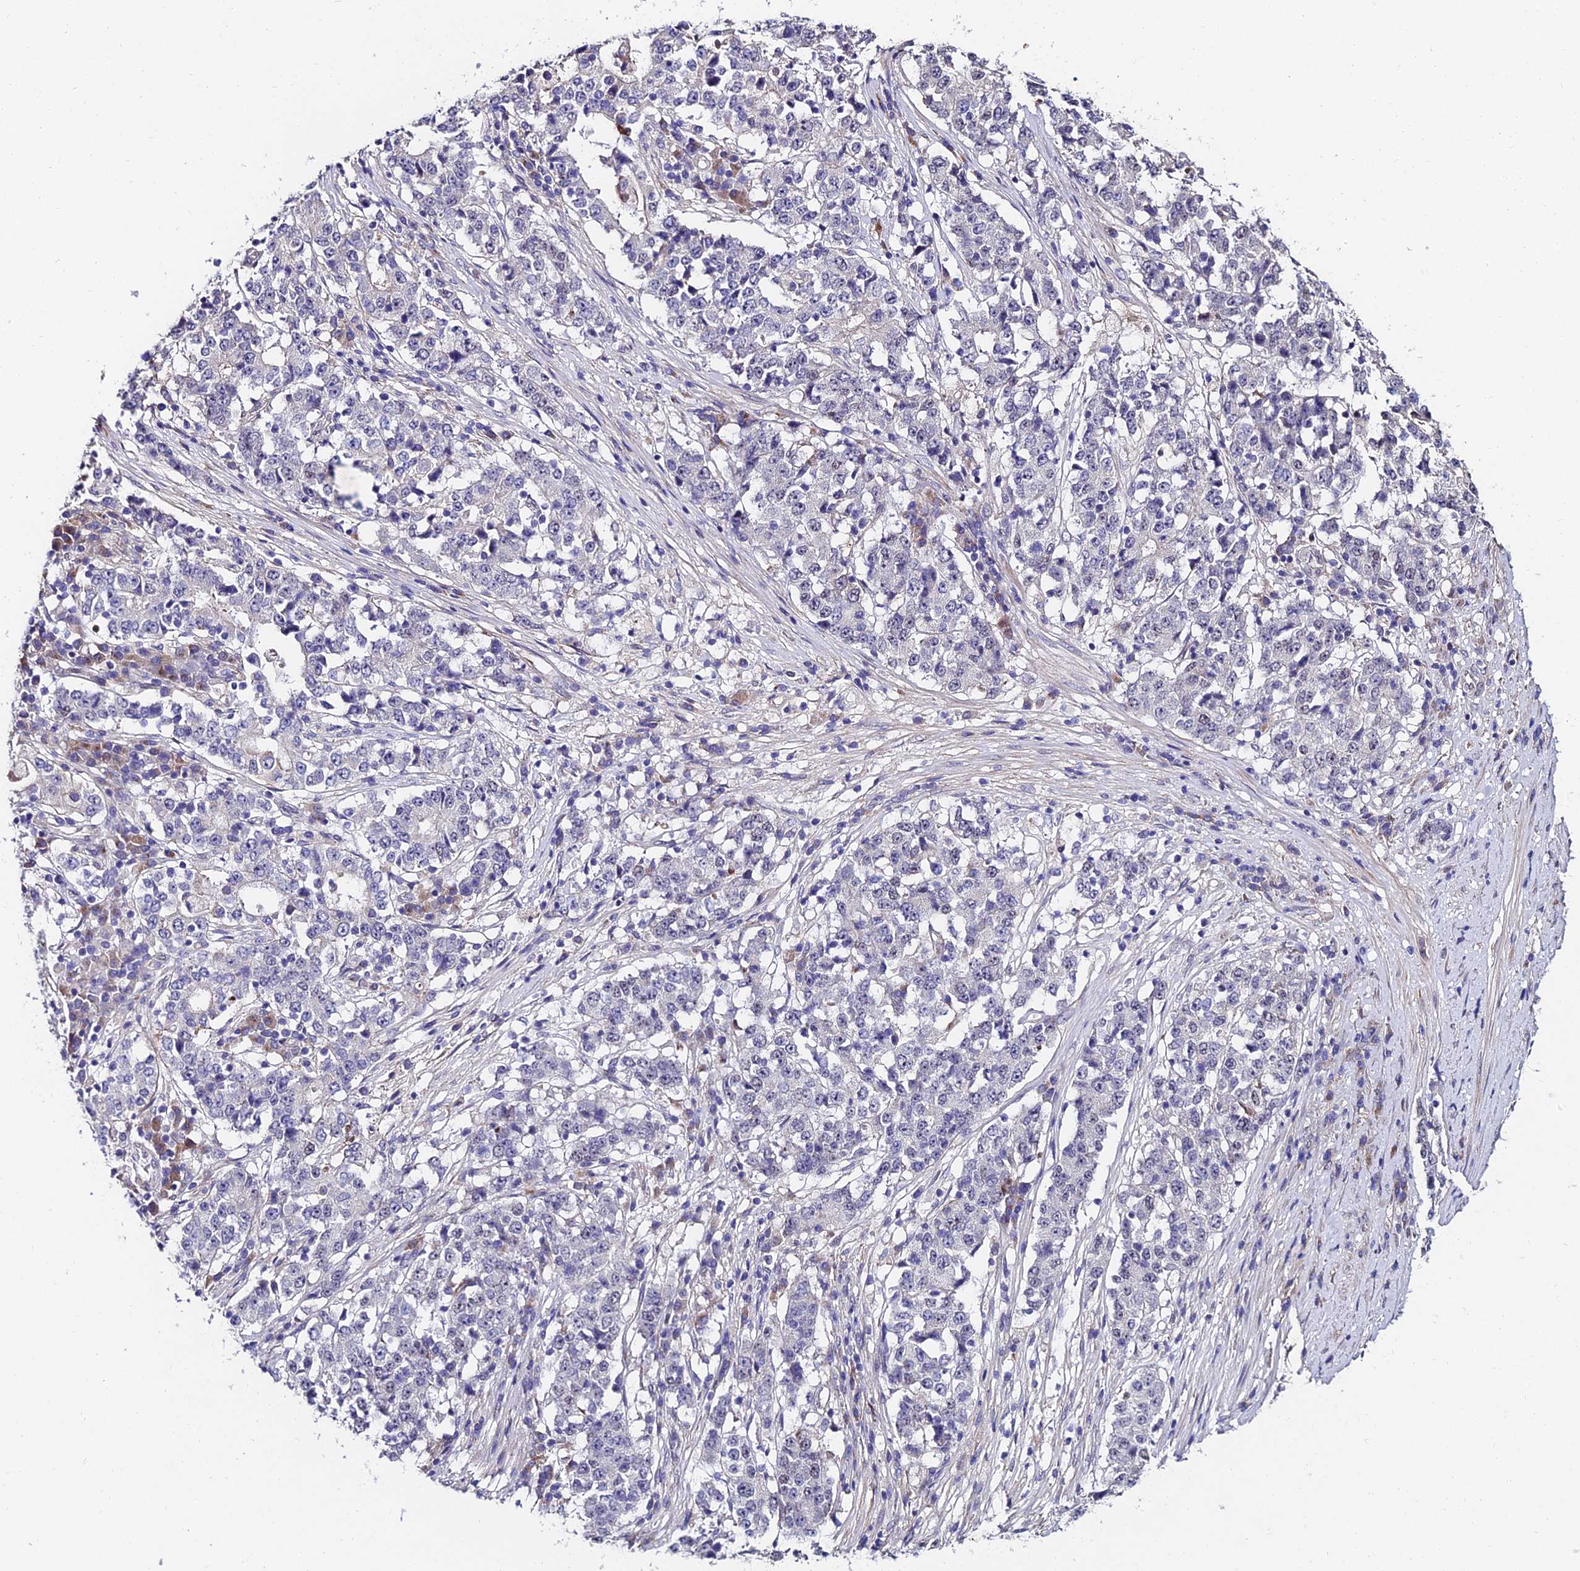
{"staining": {"intensity": "negative", "quantity": "none", "location": "none"}, "tissue": "stomach cancer", "cell_type": "Tumor cells", "image_type": "cancer", "snomed": [{"axis": "morphology", "description": "Adenocarcinoma, NOS"}, {"axis": "topography", "description": "Stomach"}], "caption": "Tumor cells are negative for brown protein staining in stomach adenocarcinoma.", "gene": "TRIM24", "patient": {"sex": "male", "age": 59}}